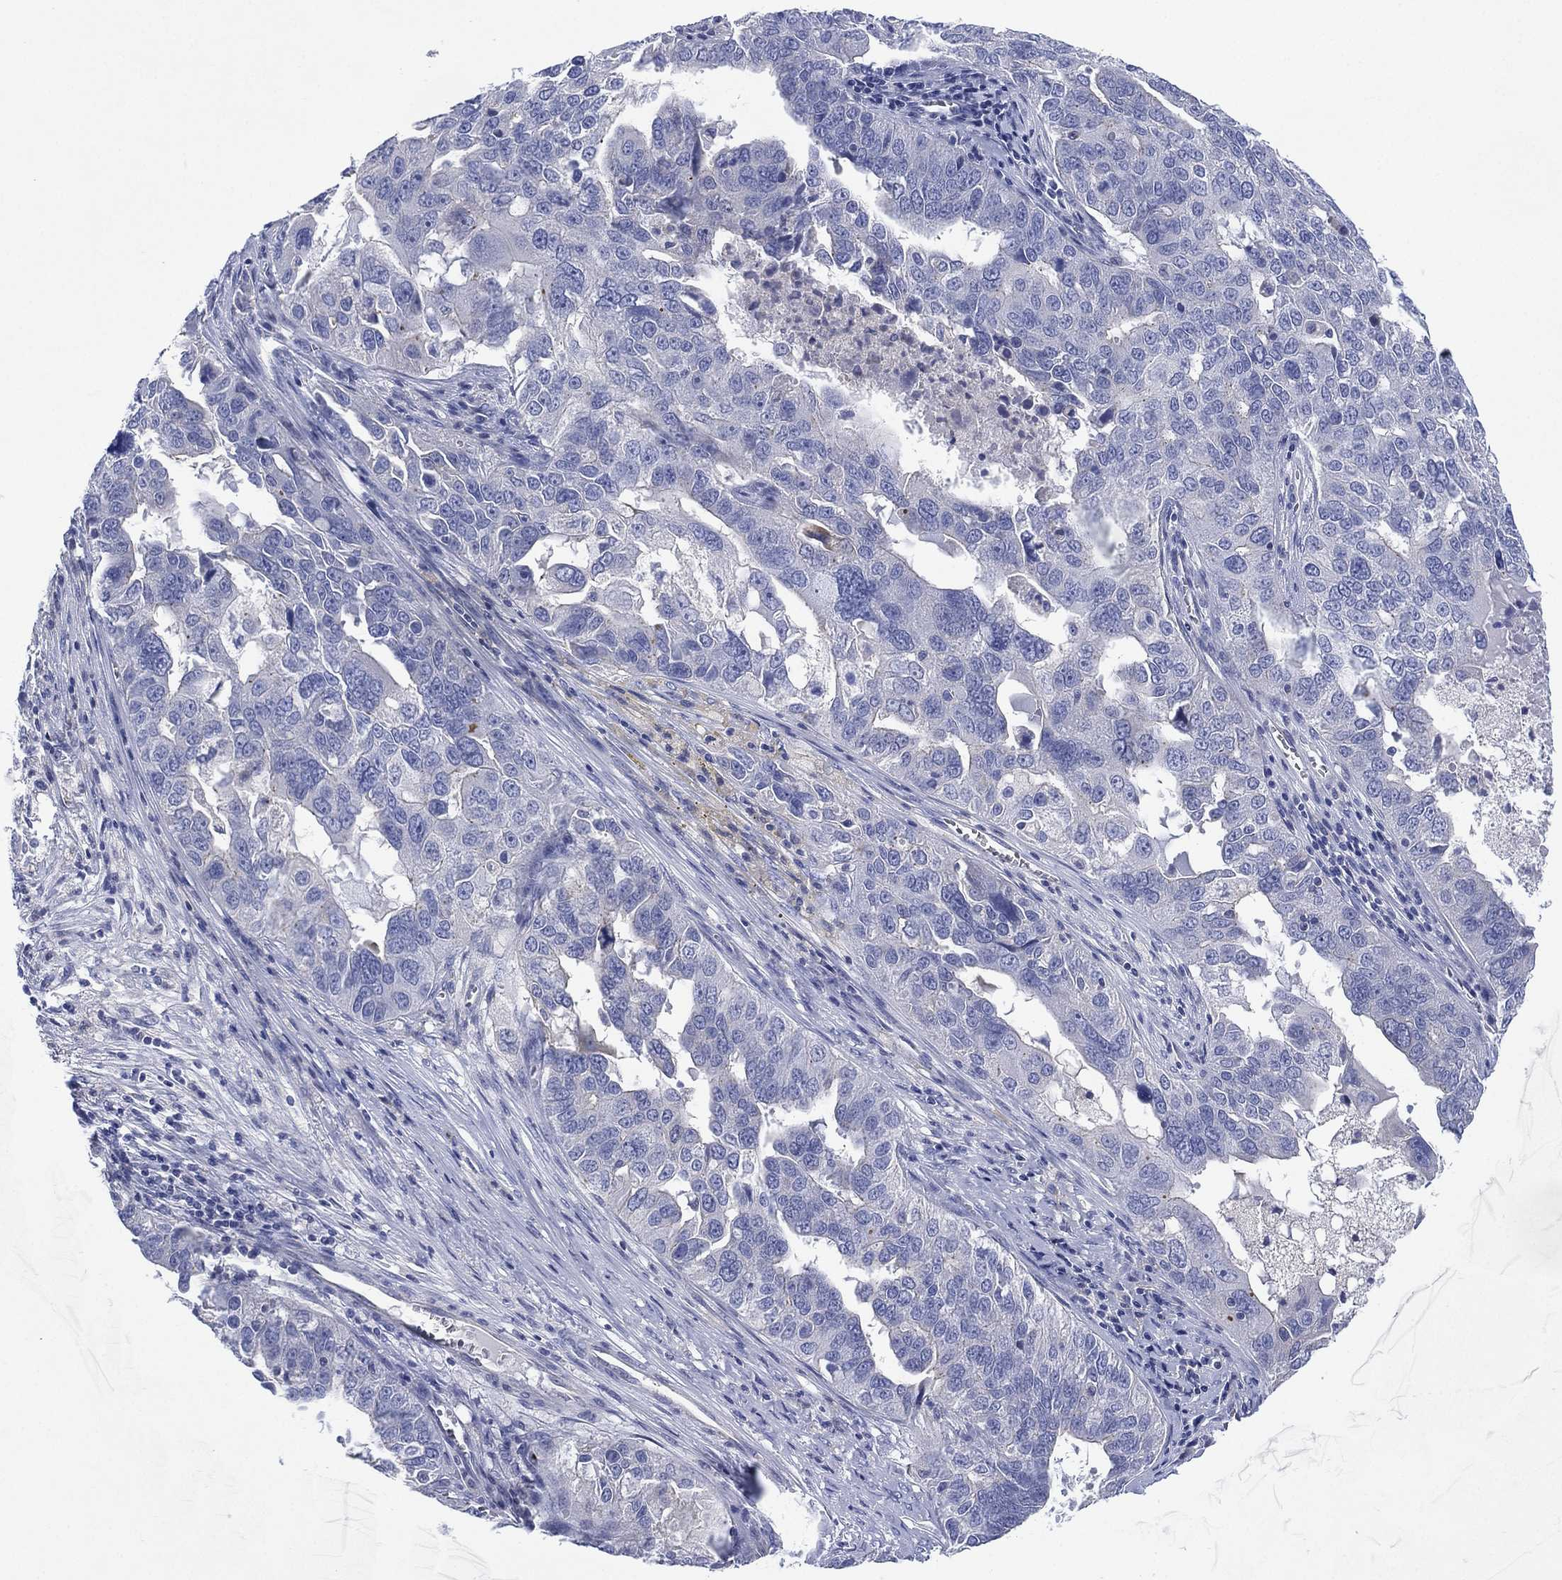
{"staining": {"intensity": "negative", "quantity": "none", "location": "none"}, "tissue": "ovarian cancer", "cell_type": "Tumor cells", "image_type": "cancer", "snomed": [{"axis": "morphology", "description": "Carcinoma, endometroid"}, {"axis": "topography", "description": "Soft tissue"}, {"axis": "topography", "description": "Ovary"}], "caption": "IHC photomicrograph of neoplastic tissue: ovarian endometroid carcinoma stained with DAB exhibits no significant protein staining in tumor cells.", "gene": "CHRNA3", "patient": {"sex": "female", "age": 52}}